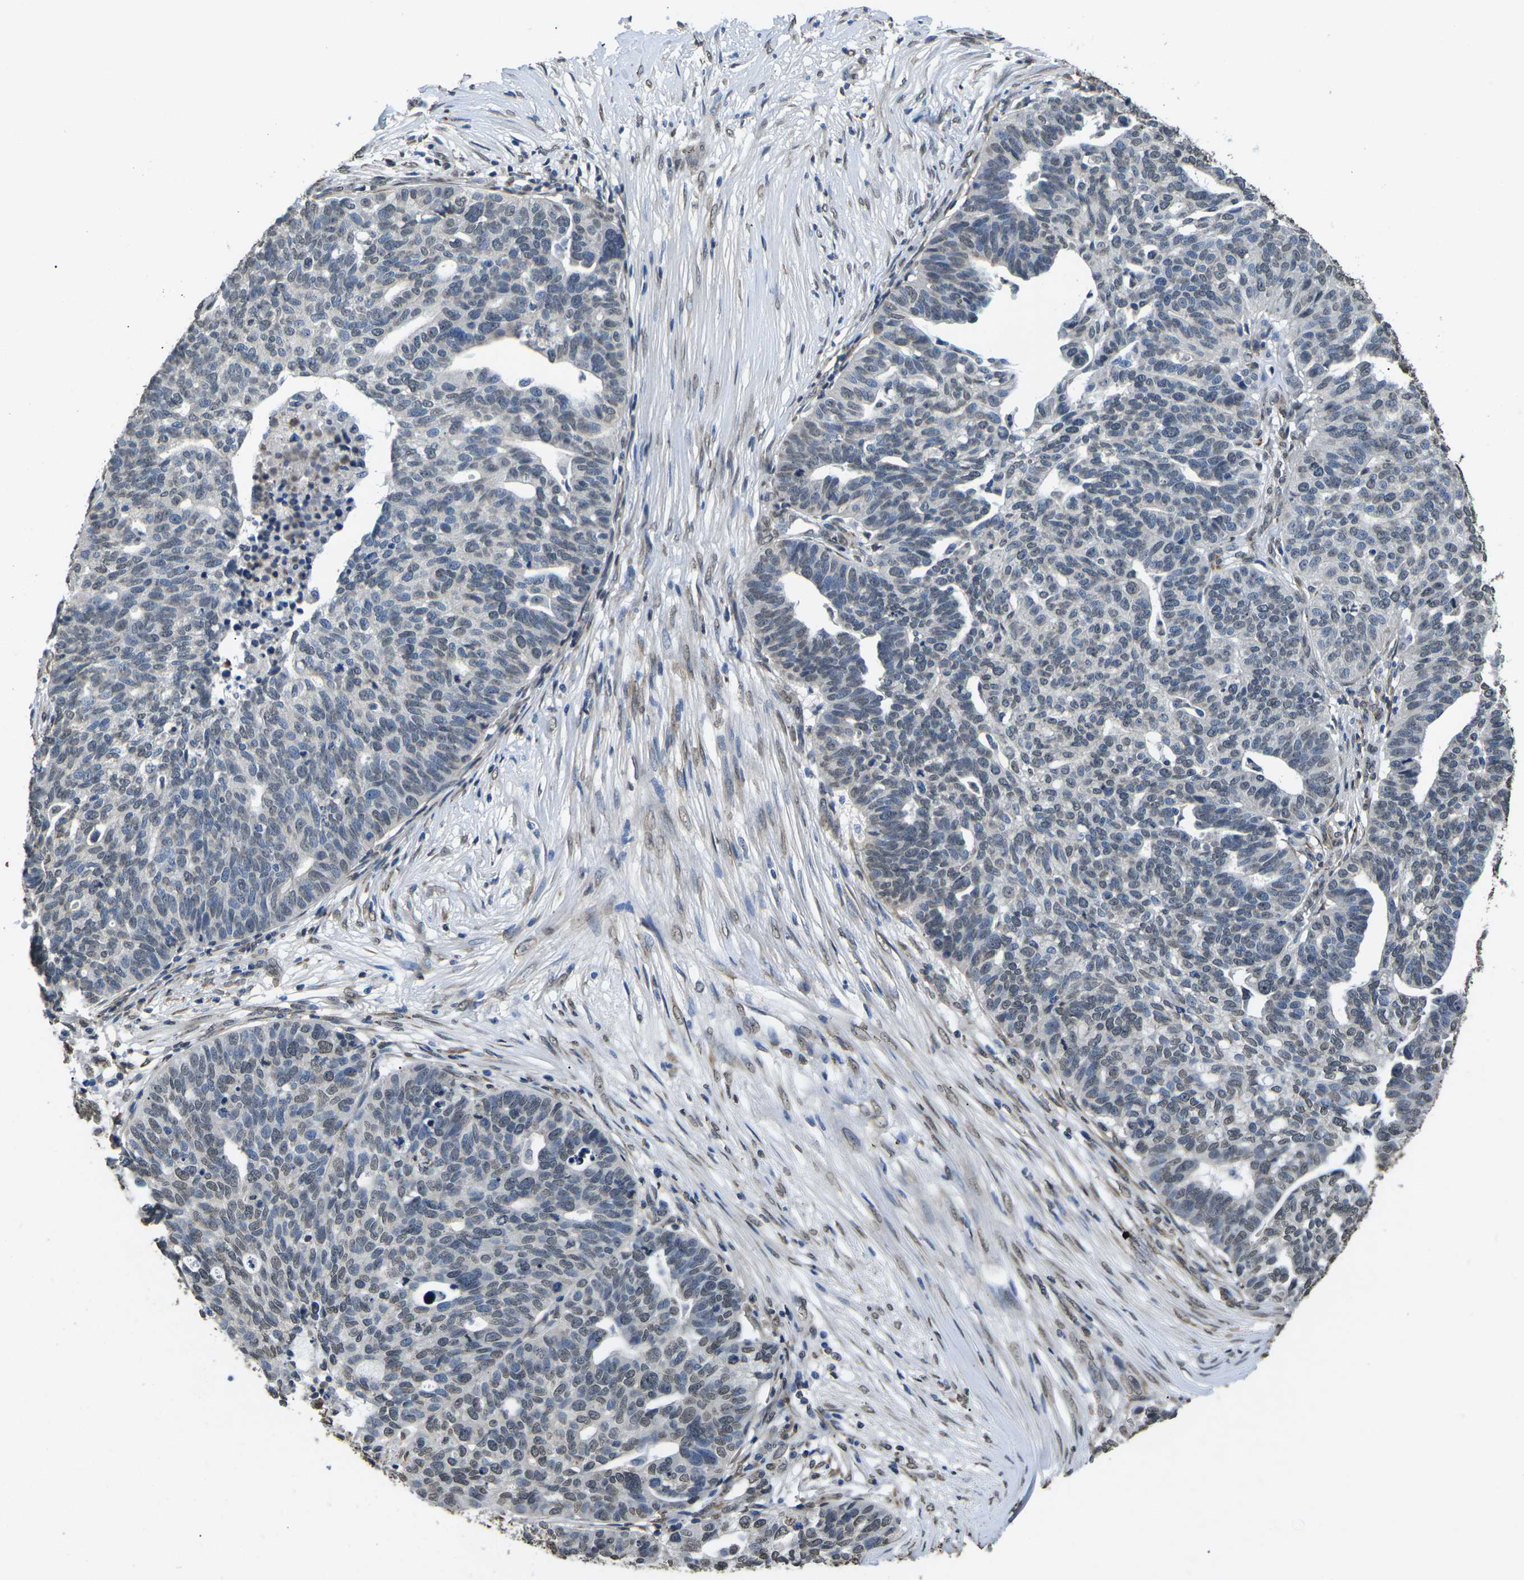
{"staining": {"intensity": "negative", "quantity": "none", "location": "none"}, "tissue": "ovarian cancer", "cell_type": "Tumor cells", "image_type": "cancer", "snomed": [{"axis": "morphology", "description": "Cystadenocarcinoma, serous, NOS"}, {"axis": "topography", "description": "Ovary"}], "caption": "Tumor cells show no significant protein expression in ovarian cancer. Nuclei are stained in blue.", "gene": "SCNN1B", "patient": {"sex": "female", "age": 59}}